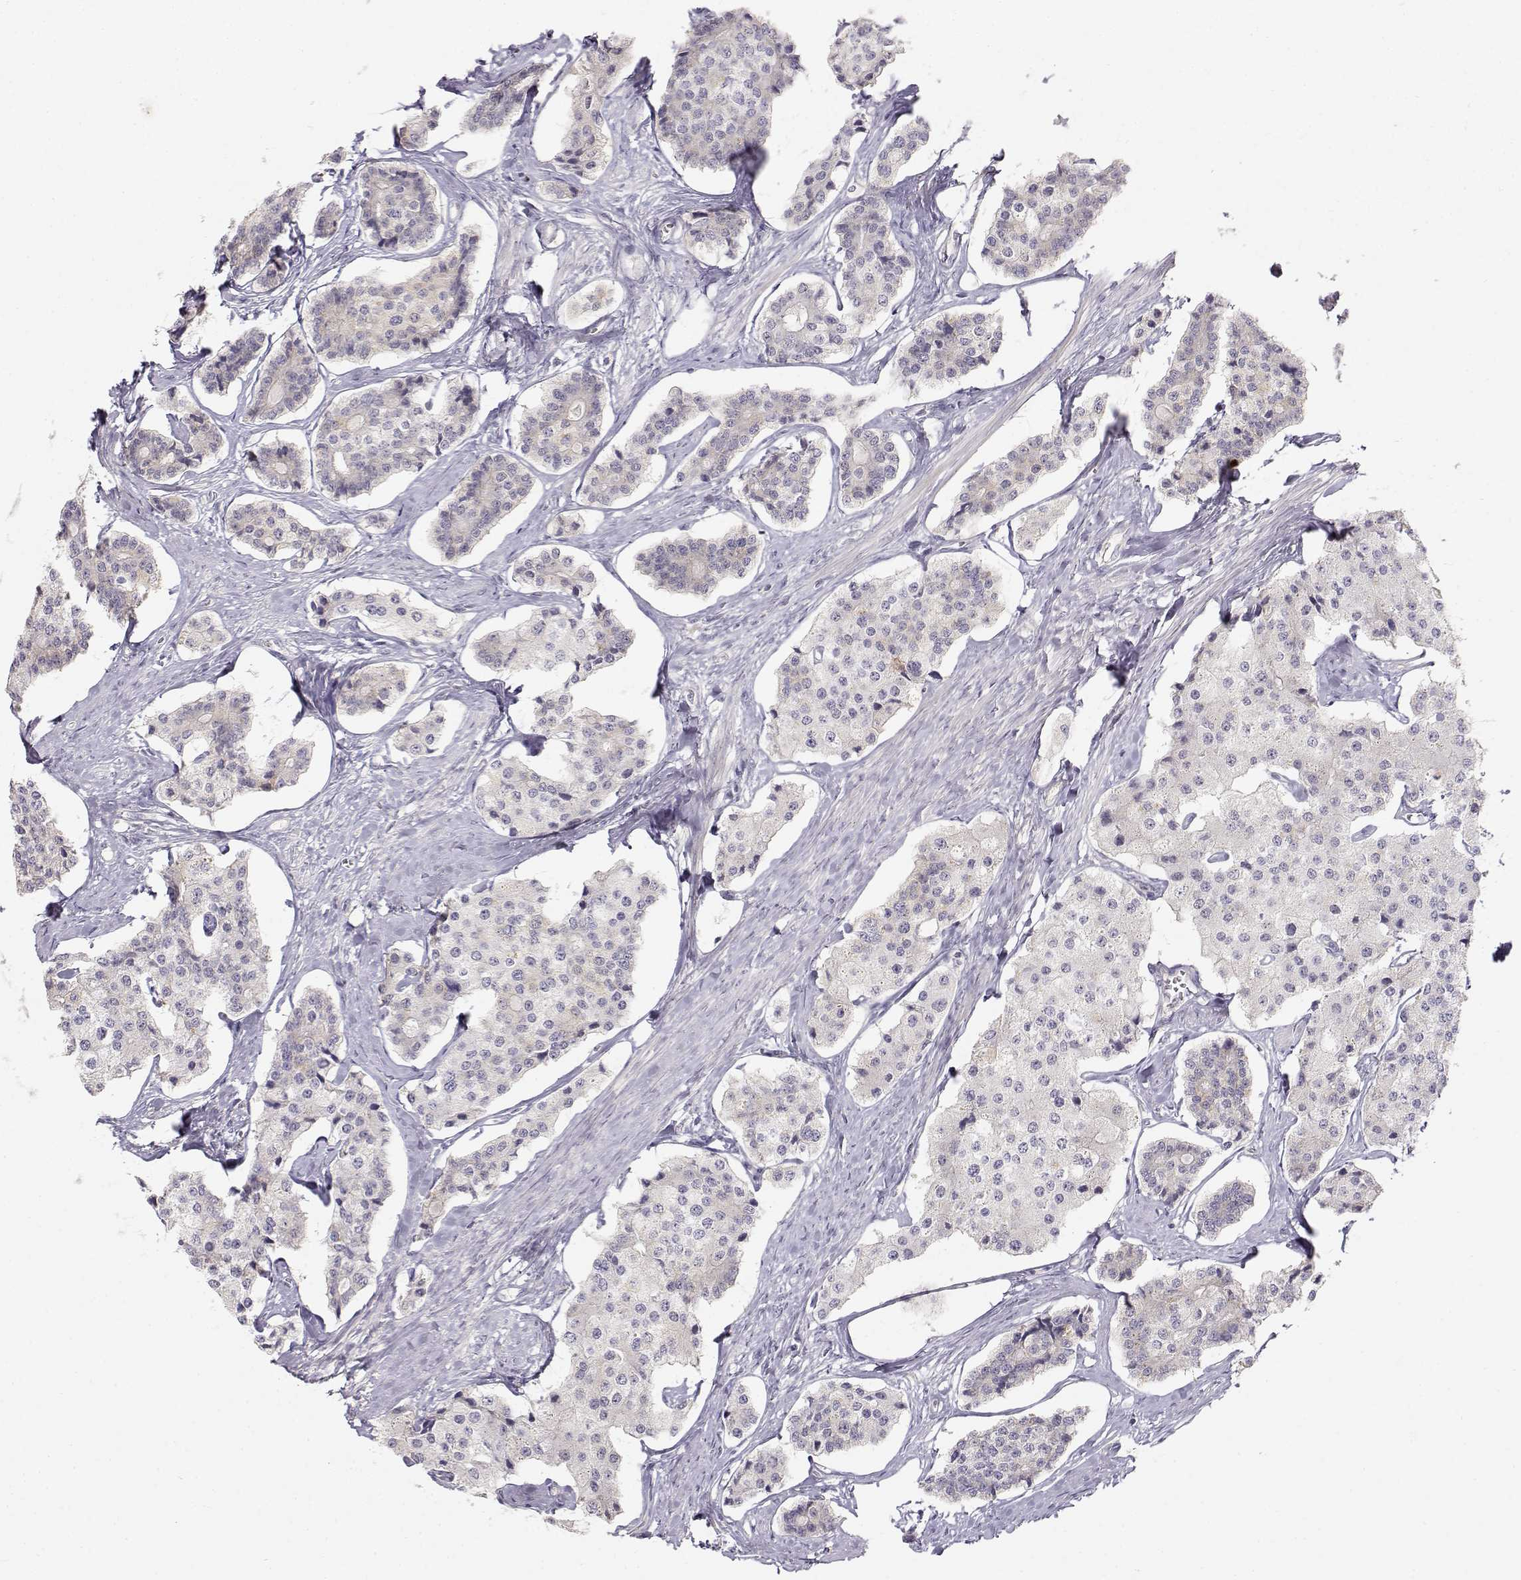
{"staining": {"intensity": "negative", "quantity": "none", "location": "none"}, "tissue": "carcinoid", "cell_type": "Tumor cells", "image_type": "cancer", "snomed": [{"axis": "morphology", "description": "Carcinoid, malignant, NOS"}, {"axis": "topography", "description": "Small intestine"}], "caption": "Immunohistochemistry histopathology image of carcinoid stained for a protein (brown), which reveals no positivity in tumor cells. (DAB (3,3'-diaminobenzidine) immunohistochemistry (IHC) with hematoxylin counter stain).", "gene": "EAF2", "patient": {"sex": "female", "age": 65}}